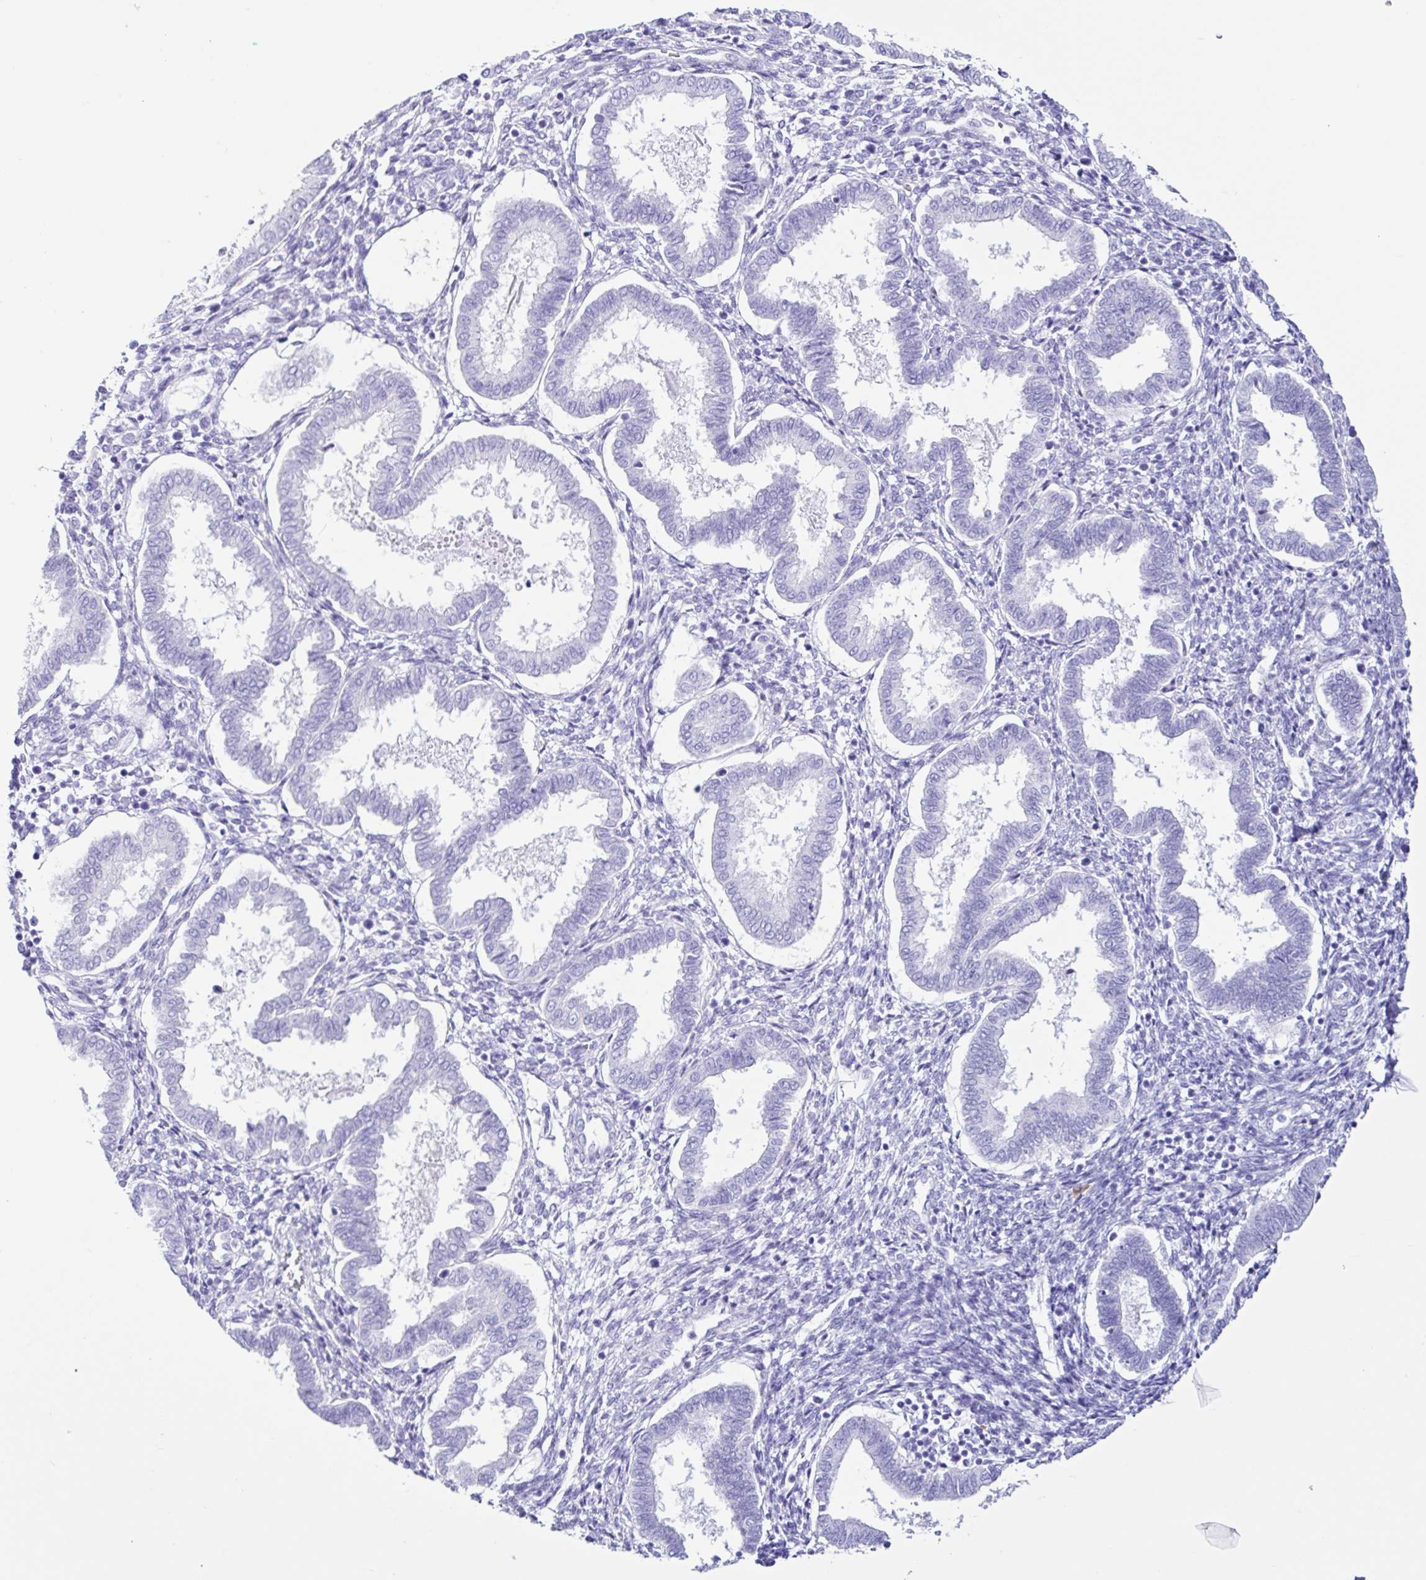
{"staining": {"intensity": "negative", "quantity": "none", "location": "none"}, "tissue": "endometrium", "cell_type": "Cells in endometrial stroma", "image_type": "normal", "snomed": [{"axis": "morphology", "description": "Normal tissue, NOS"}, {"axis": "topography", "description": "Endometrium"}], "caption": "Immunohistochemistry (IHC) photomicrograph of unremarkable endometrium: endometrium stained with DAB displays no significant protein positivity in cells in endometrial stroma.", "gene": "PIGF", "patient": {"sex": "female", "age": 24}}